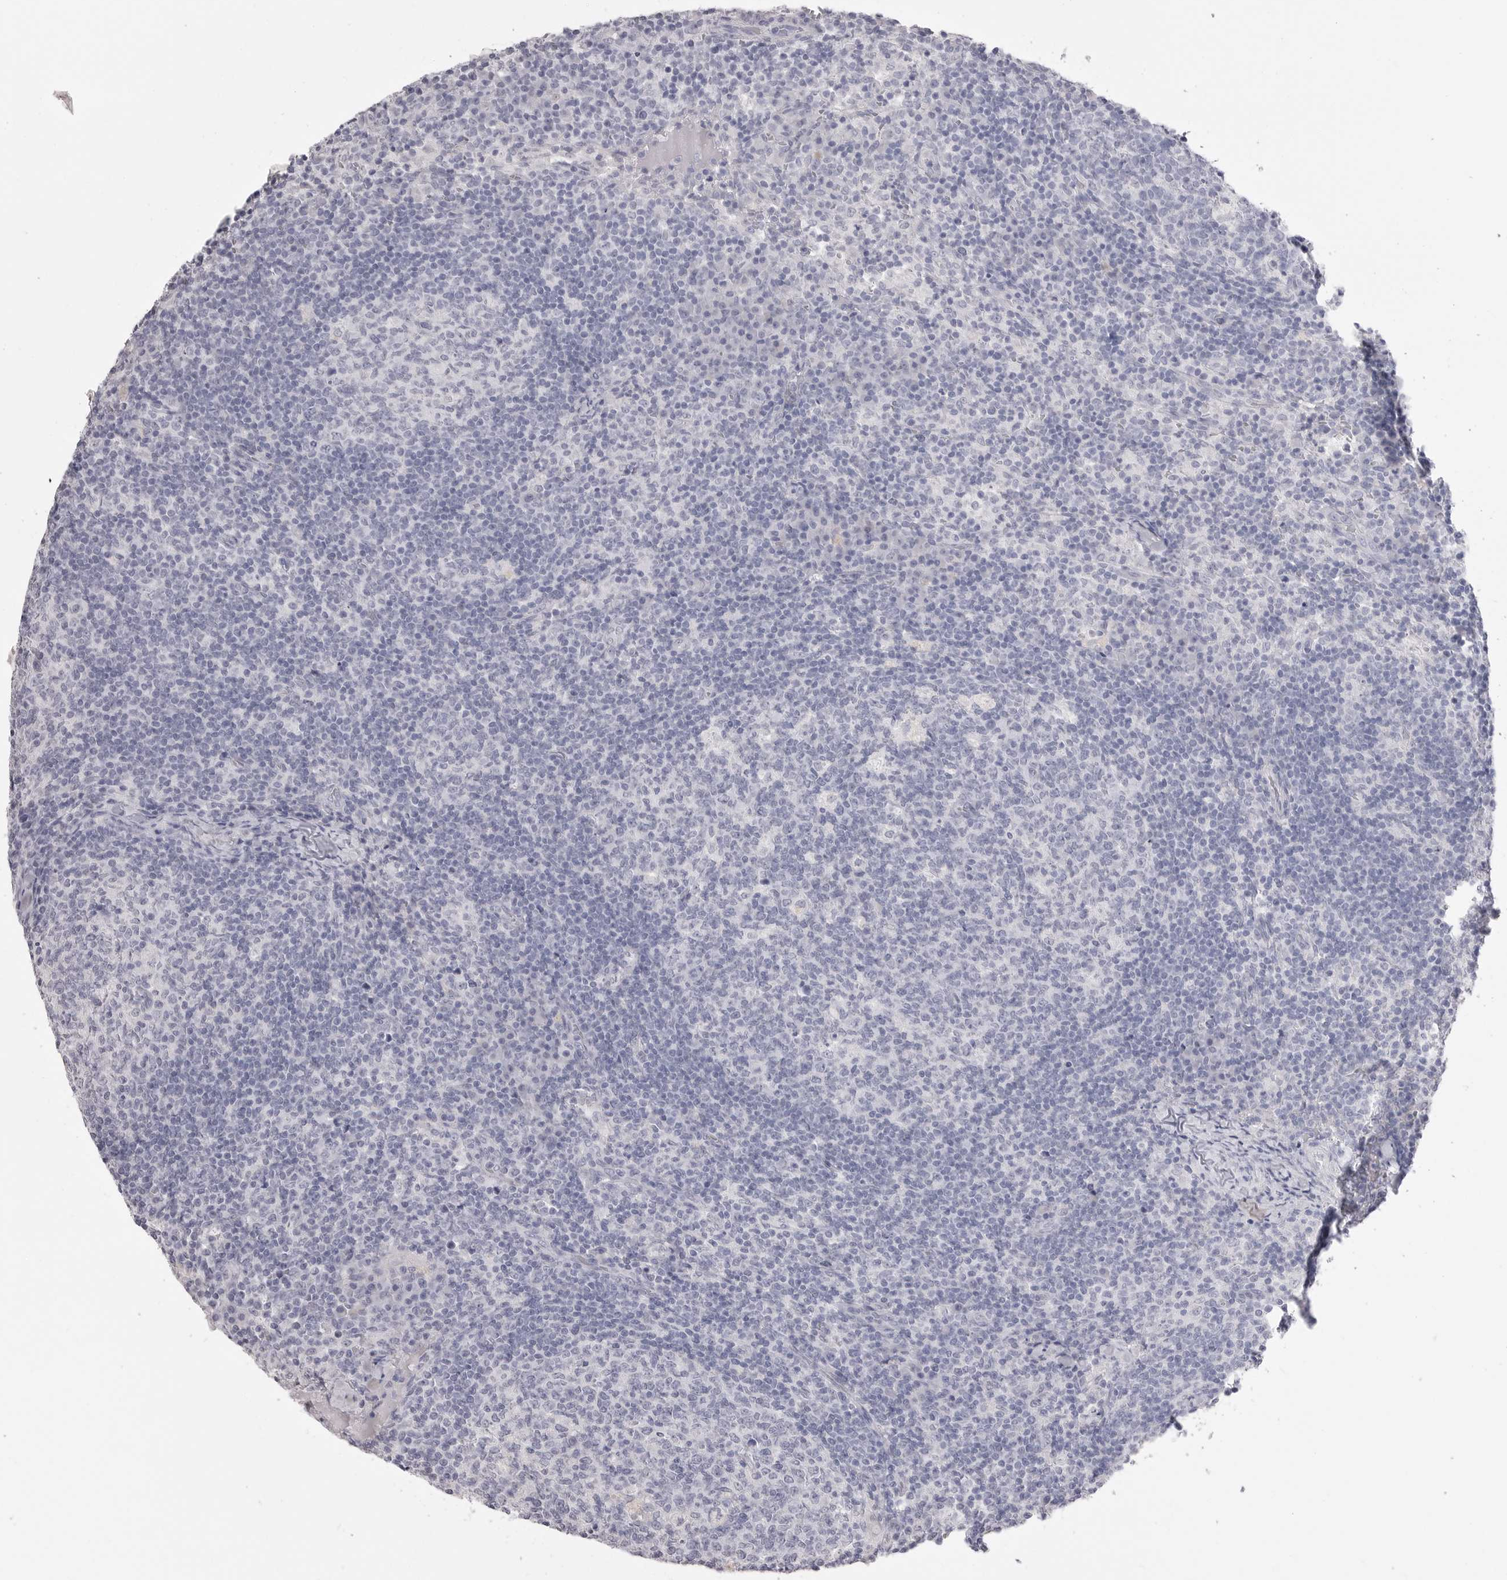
{"staining": {"intensity": "negative", "quantity": "none", "location": "none"}, "tissue": "lymph node", "cell_type": "Germinal center cells", "image_type": "normal", "snomed": [{"axis": "morphology", "description": "Normal tissue, NOS"}, {"axis": "morphology", "description": "Inflammation, NOS"}, {"axis": "topography", "description": "Lymph node"}], "caption": "This is an immunohistochemistry photomicrograph of benign human lymph node. There is no staining in germinal center cells.", "gene": "CPB1", "patient": {"sex": "male", "age": 55}}